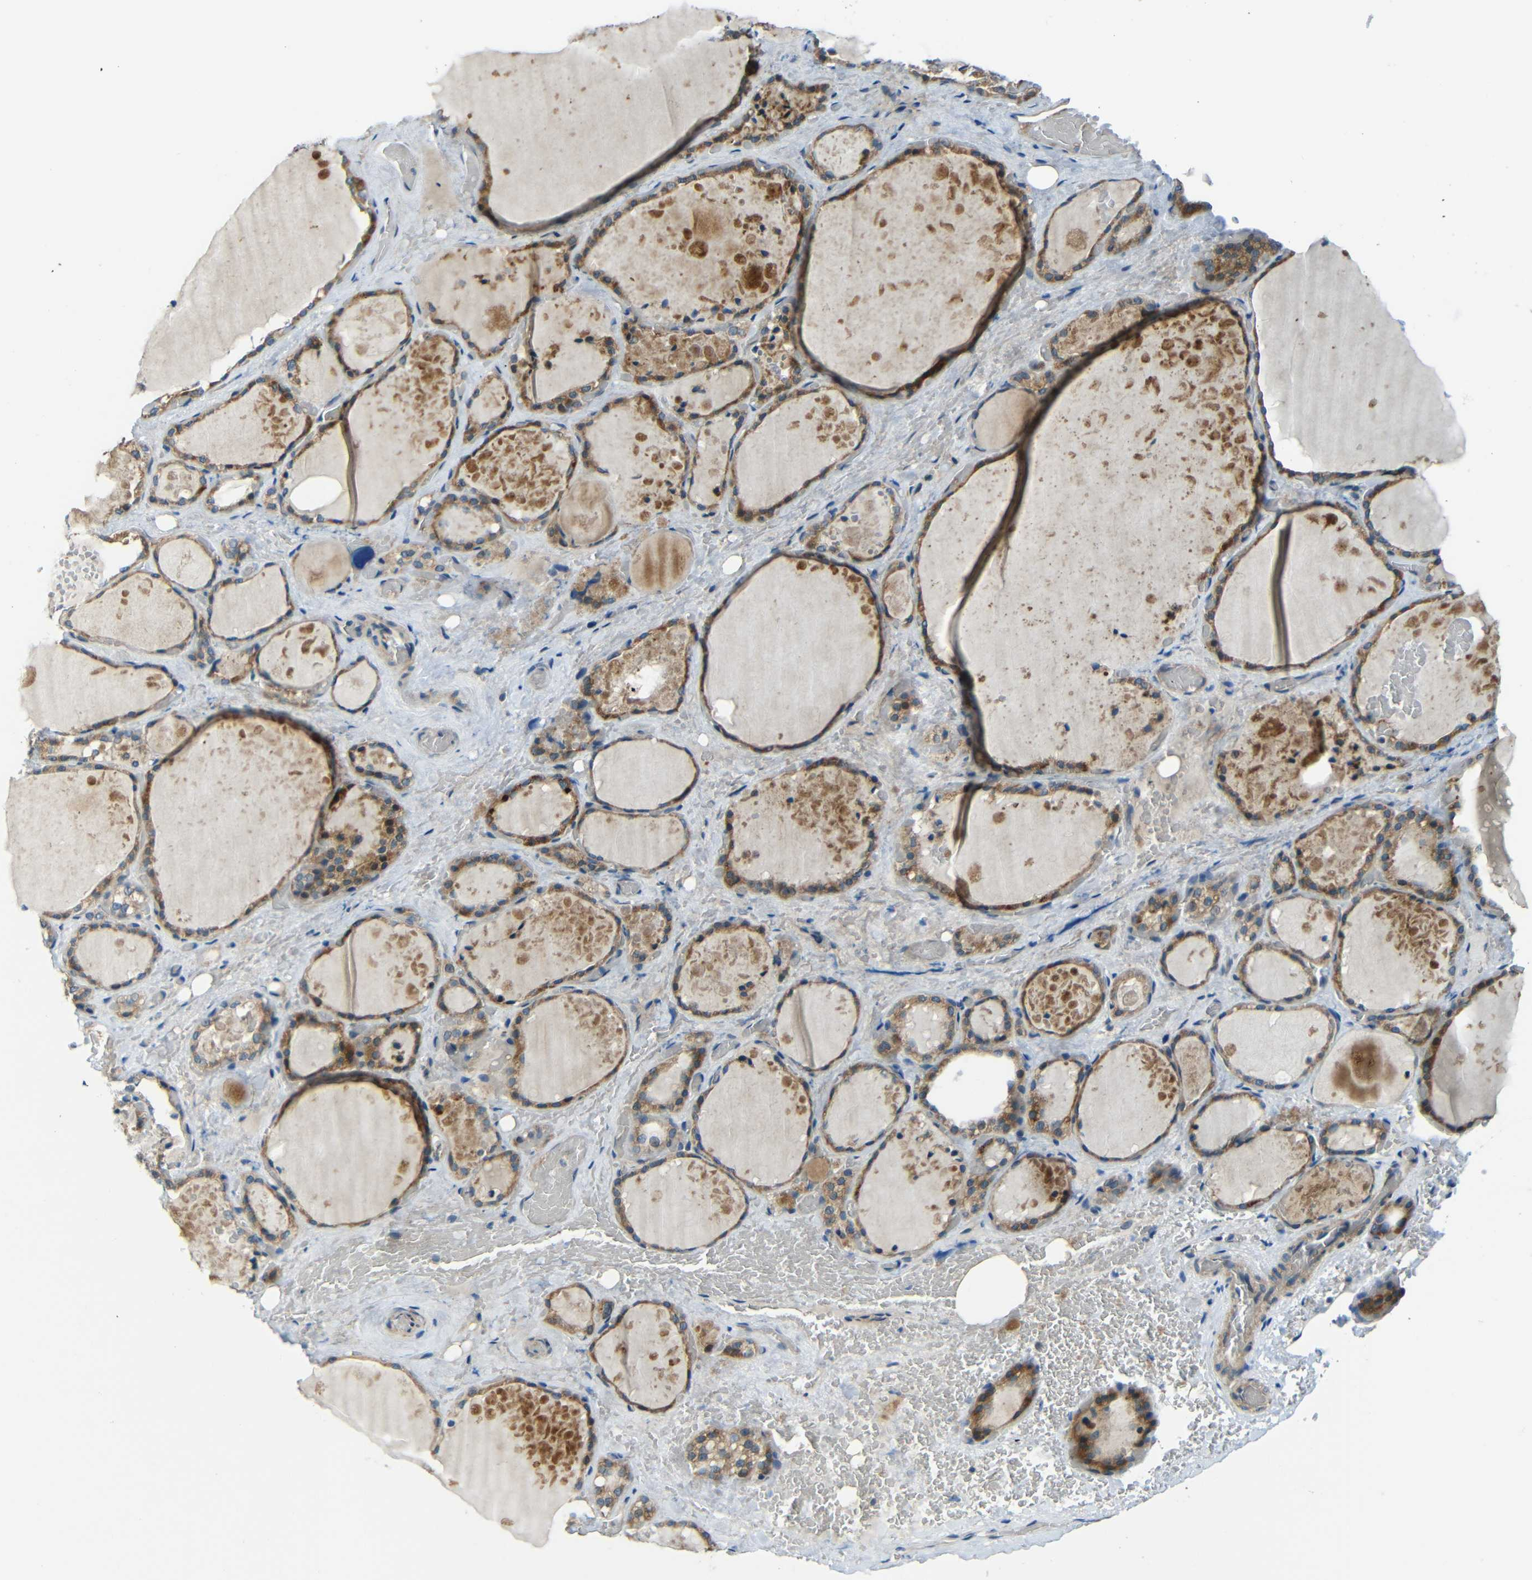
{"staining": {"intensity": "moderate", "quantity": ">75%", "location": "cytoplasmic/membranous"}, "tissue": "thyroid gland", "cell_type": "Glandular cells", "image_type": "normal", "snomed": [{"axis": "morphology", "description": "Normal tissue, NOS"}, {"axis": "topography", "description": "Thyroid gland"}], "caption": "The immunohistochemical stain shows moderate cytoplasmic/membranous positivity in glandular cells of unremarkable thyroid gland.", "gene": "FNDC3A", "patient": {"sex": "male", "age": 61}}